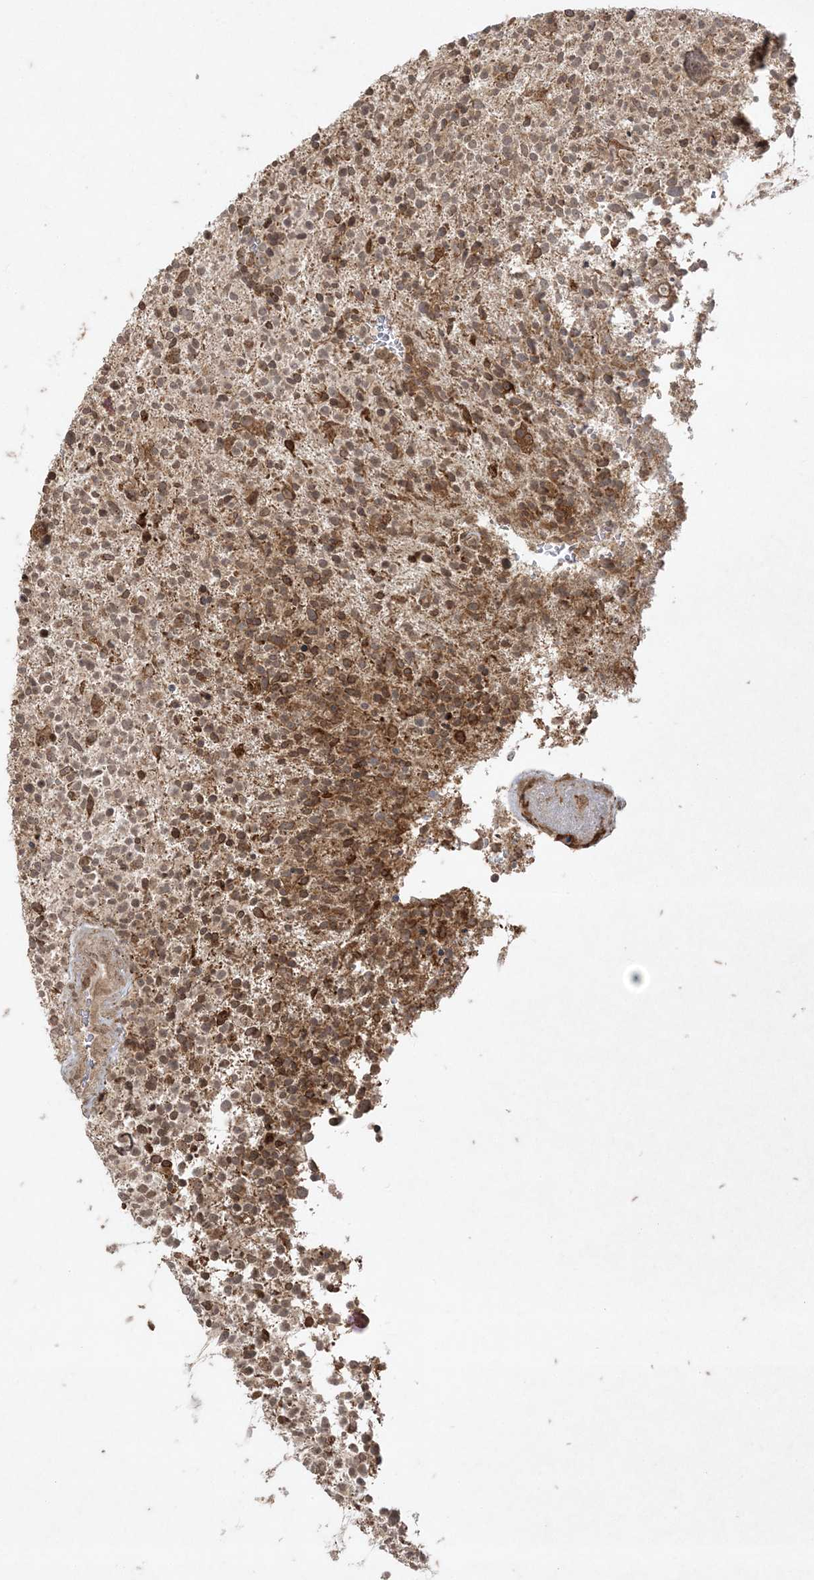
{"staining": {"intensity": "weak", "quantity": ">75%", "location": "cytoplasmic/membranous"}, "tissue": "glioma", "cell_type": "Tumor cells", "image_type": "cancer", "snomed": [{"axis": "morphology", "description": "Glioma, malignant, High grade"}, {"axis": "topography", "description": "Brain"}], "caption": "The photomicrograph displays staining of glioma, revealing weak cytoplasmic/membranous protein positivity (brown color) within tumor cells.", "gene": "RRAS", "patient": {"sex": "male", "age": 72}}